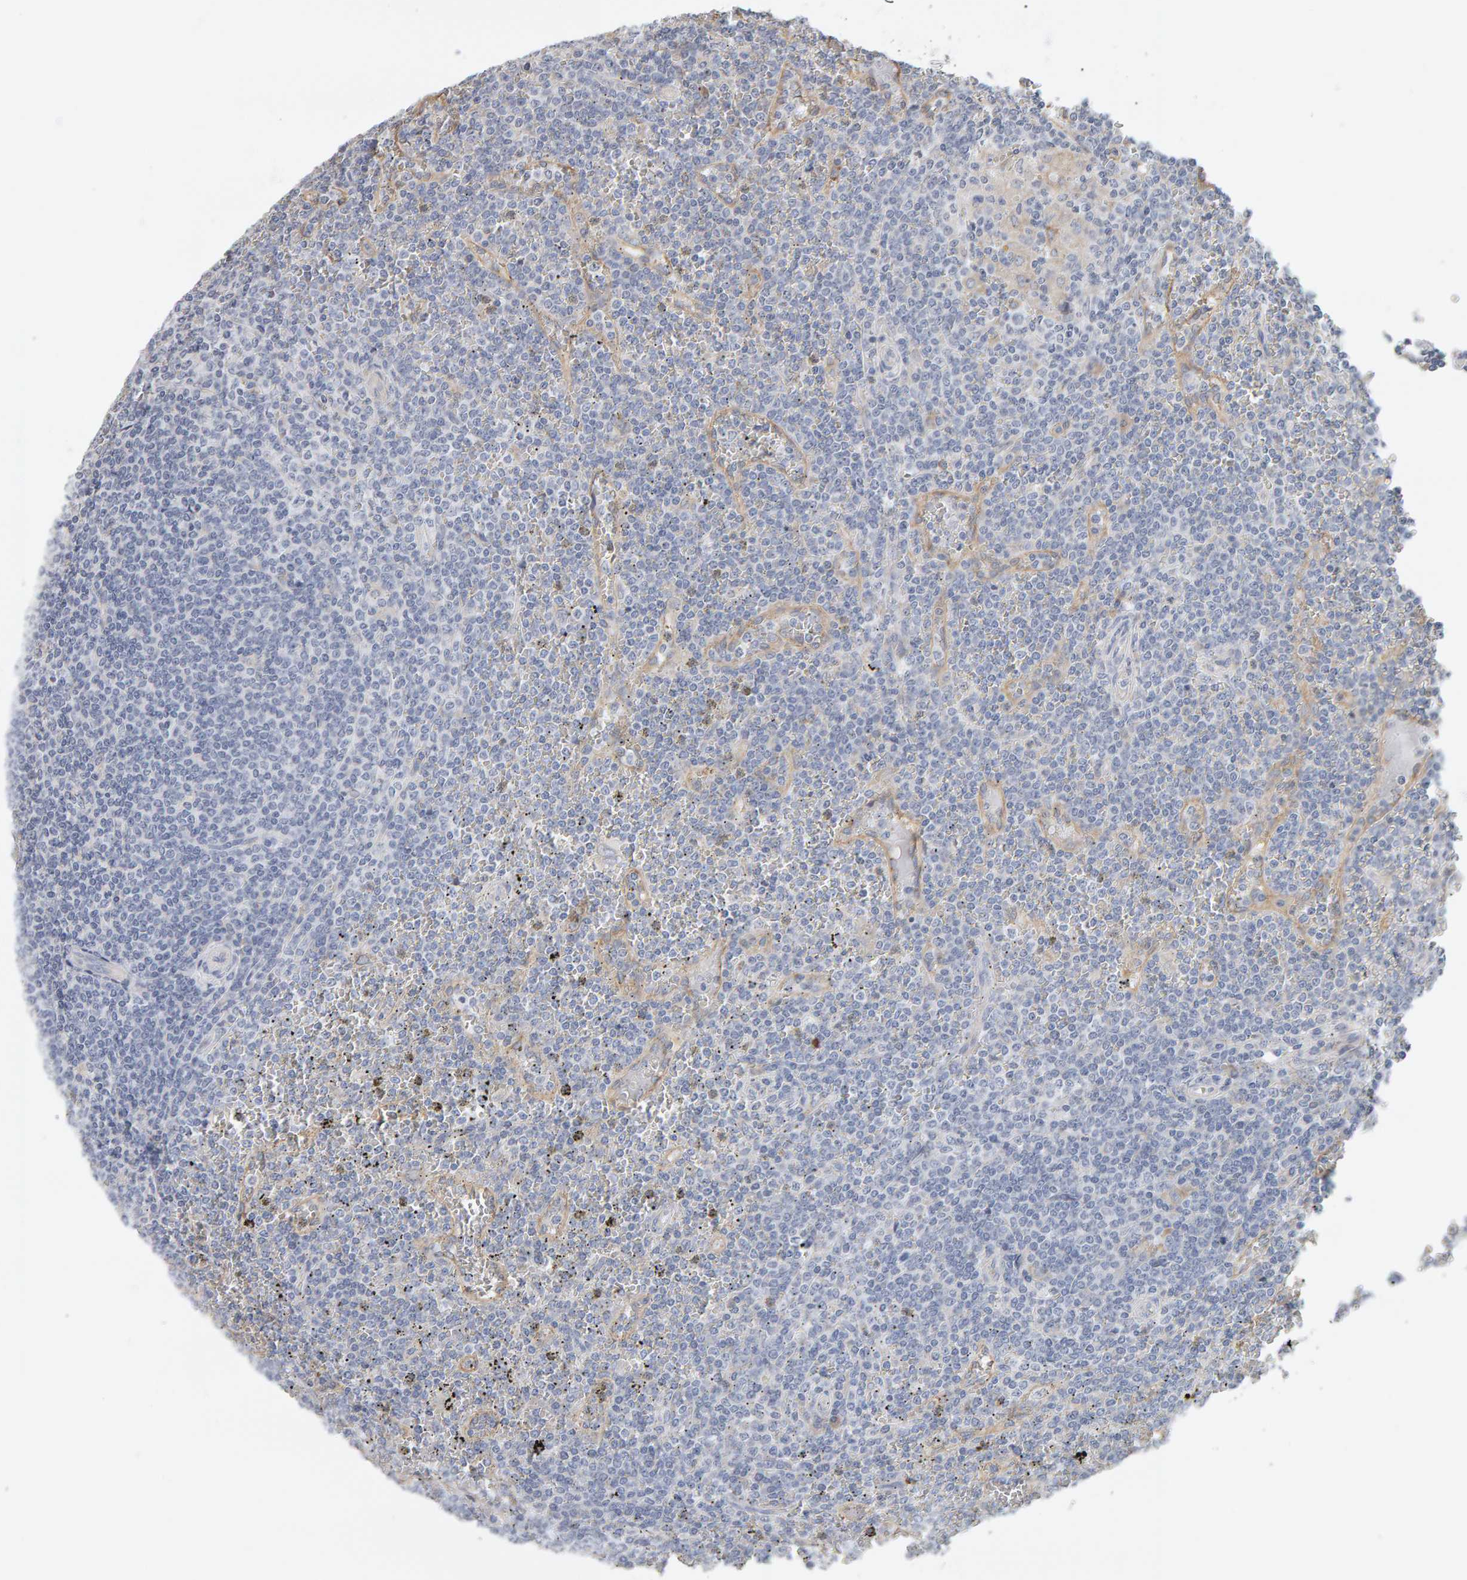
{"staining": {"intensity": "negative", "quantity": "none", "location": "none"}, "tissue": "lymphoma", "cell_type": "Tumor cells", "image_type": "cancer", "snomed": [{"axis": "morphology", "description": "Malignant lymphoma, non-Hodgkin's type, Low grade"}, {"axis": "topography", "description": "Spleen"}], "caption": "High power microscopy micrograph of an immunohistochemistry photomicrograph of lymphoma, revealing no significant positivity in tumor cells.", "gene": "ADHFE1", "patient": {"sex": "female", "age": 19}}